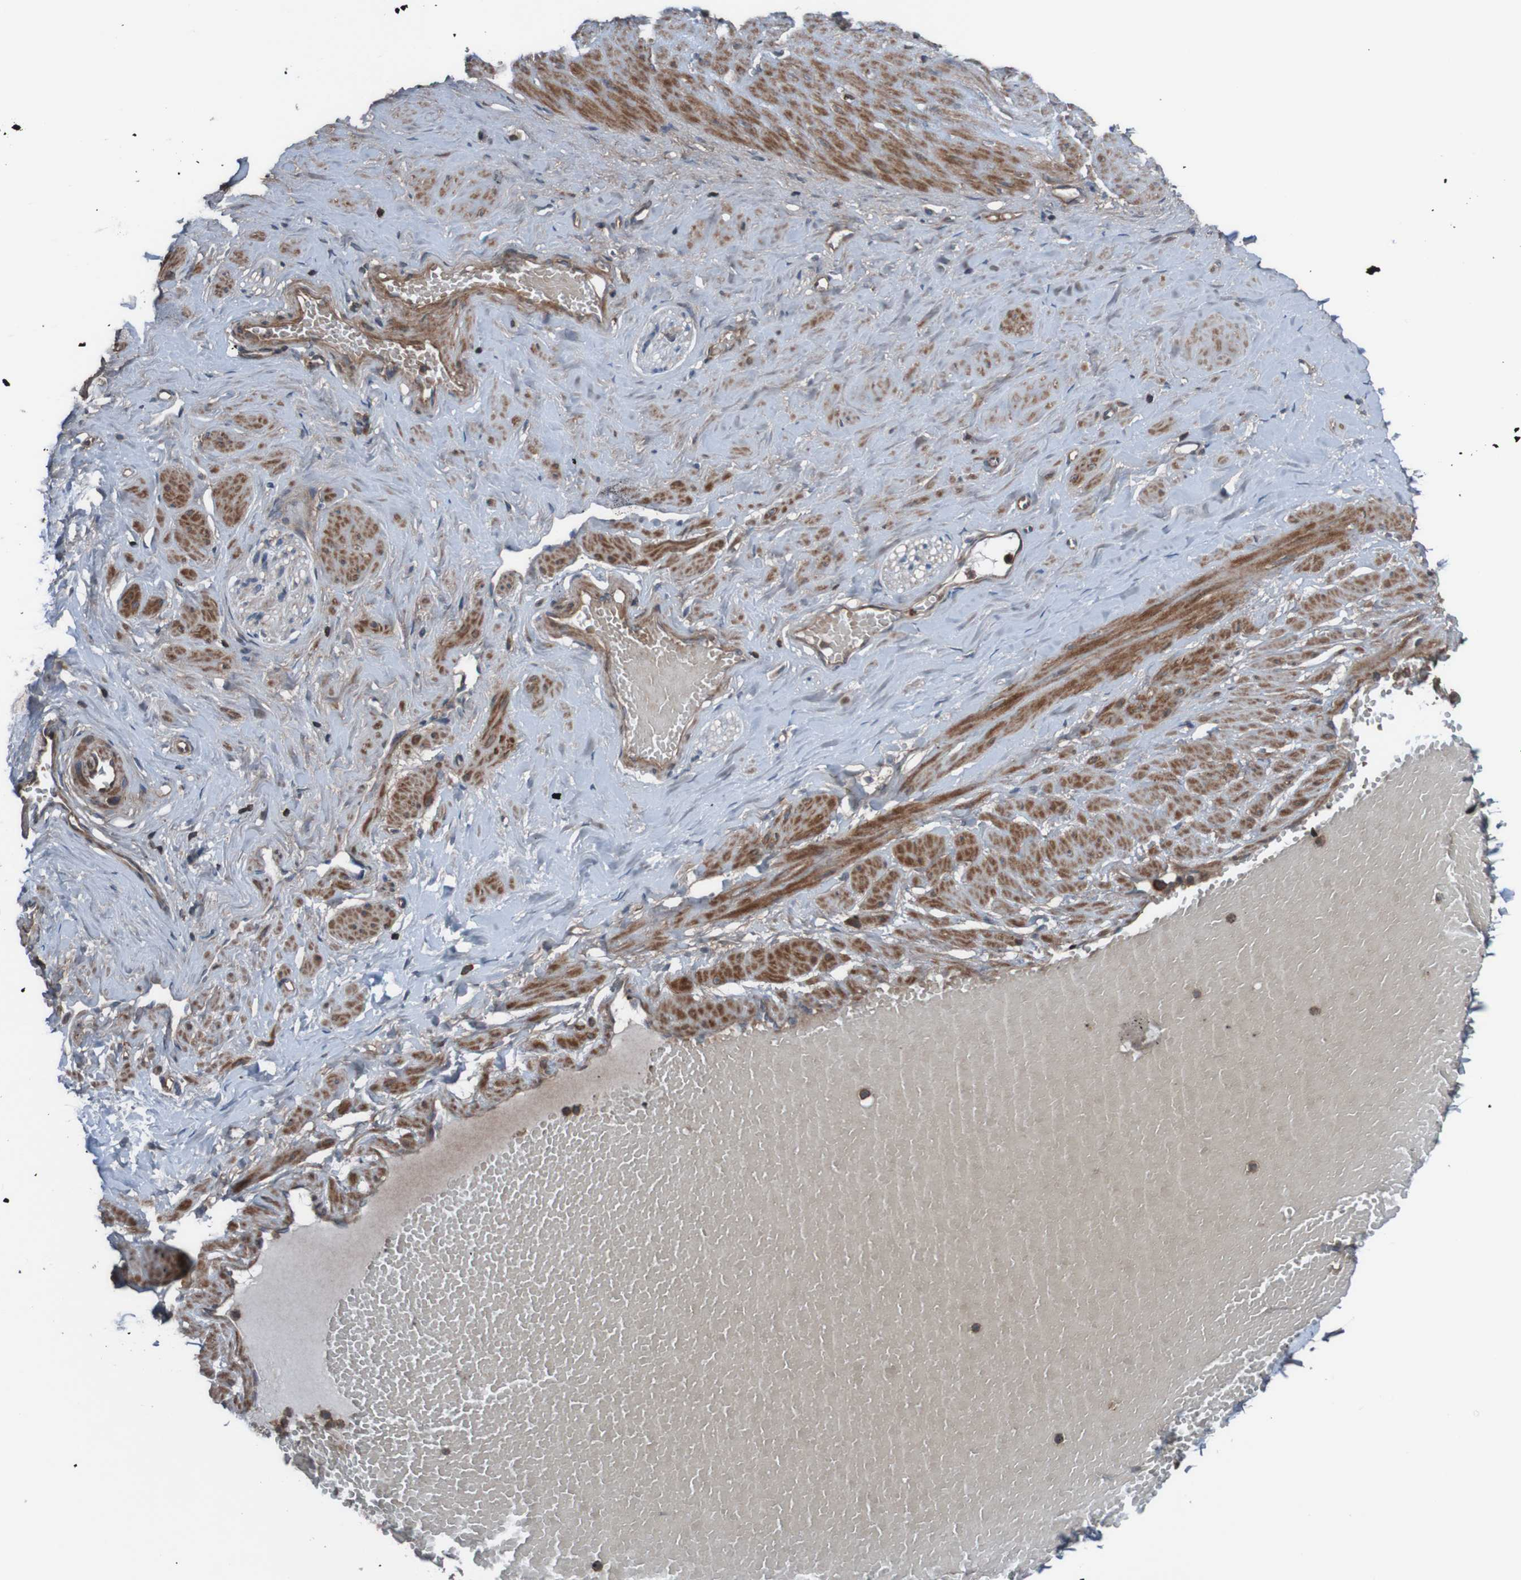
{"staining": {"intensity": "weak", "quantity": ">75%", "location": "cytoplasmic/membranous"}, "tissue": "adipose tissue", "cell_type": "Adipocytes", "image_type": "normal", "snomed": [{"axis": "morphology", "description": "Normal tissue, NOS"}, {"axis": "topography", "description": "Soft tissue"}, {"axis": "topography", "description": "Vascular tissue"}], "caption": "Adipose tissue stained for a protein (brown) exhibits weak cytoplasmic/membranous positive staining in approximately >75% of adipocytes.", "gene": "PDGFB", "patient": {"sex": "female", "age": 35}}